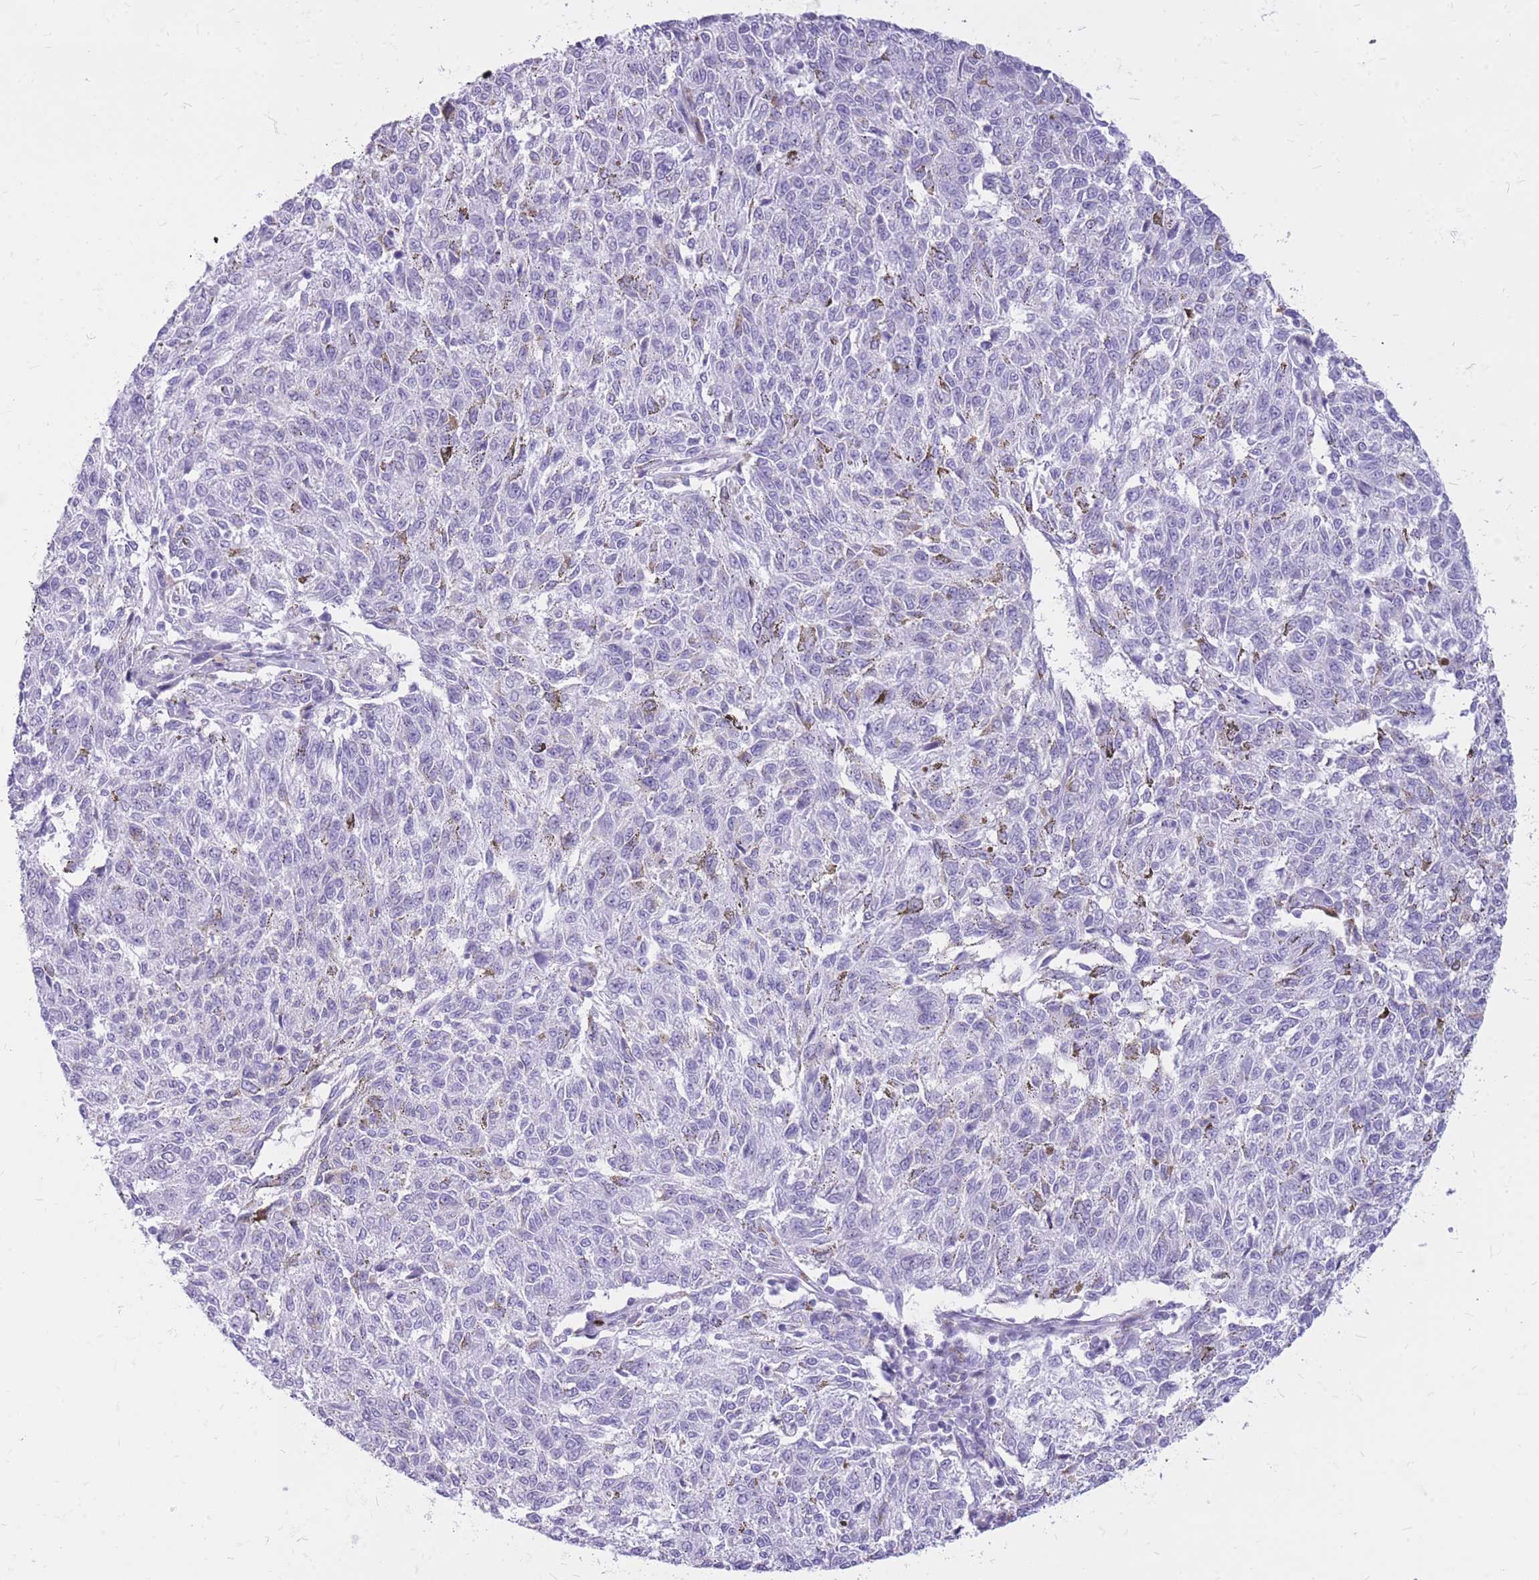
{"staining": {"intensity": "negative", "quantity": "none", "location": "none"}, "tissue": "melanoma", "cell_type": "Tumor cells", "image_type": "cancer", "snomed": [{"axis": "morphology", "description": "Malignant melanoma, NOS"}, {"axis": "topography", "description": "Skin"}], "caption": "Immunohistochemical staining of malignant melanoma shows no significant staining in tumor cells.", "gene": "CYP21A2", "patient": {"sex": "female", "age": 72}}